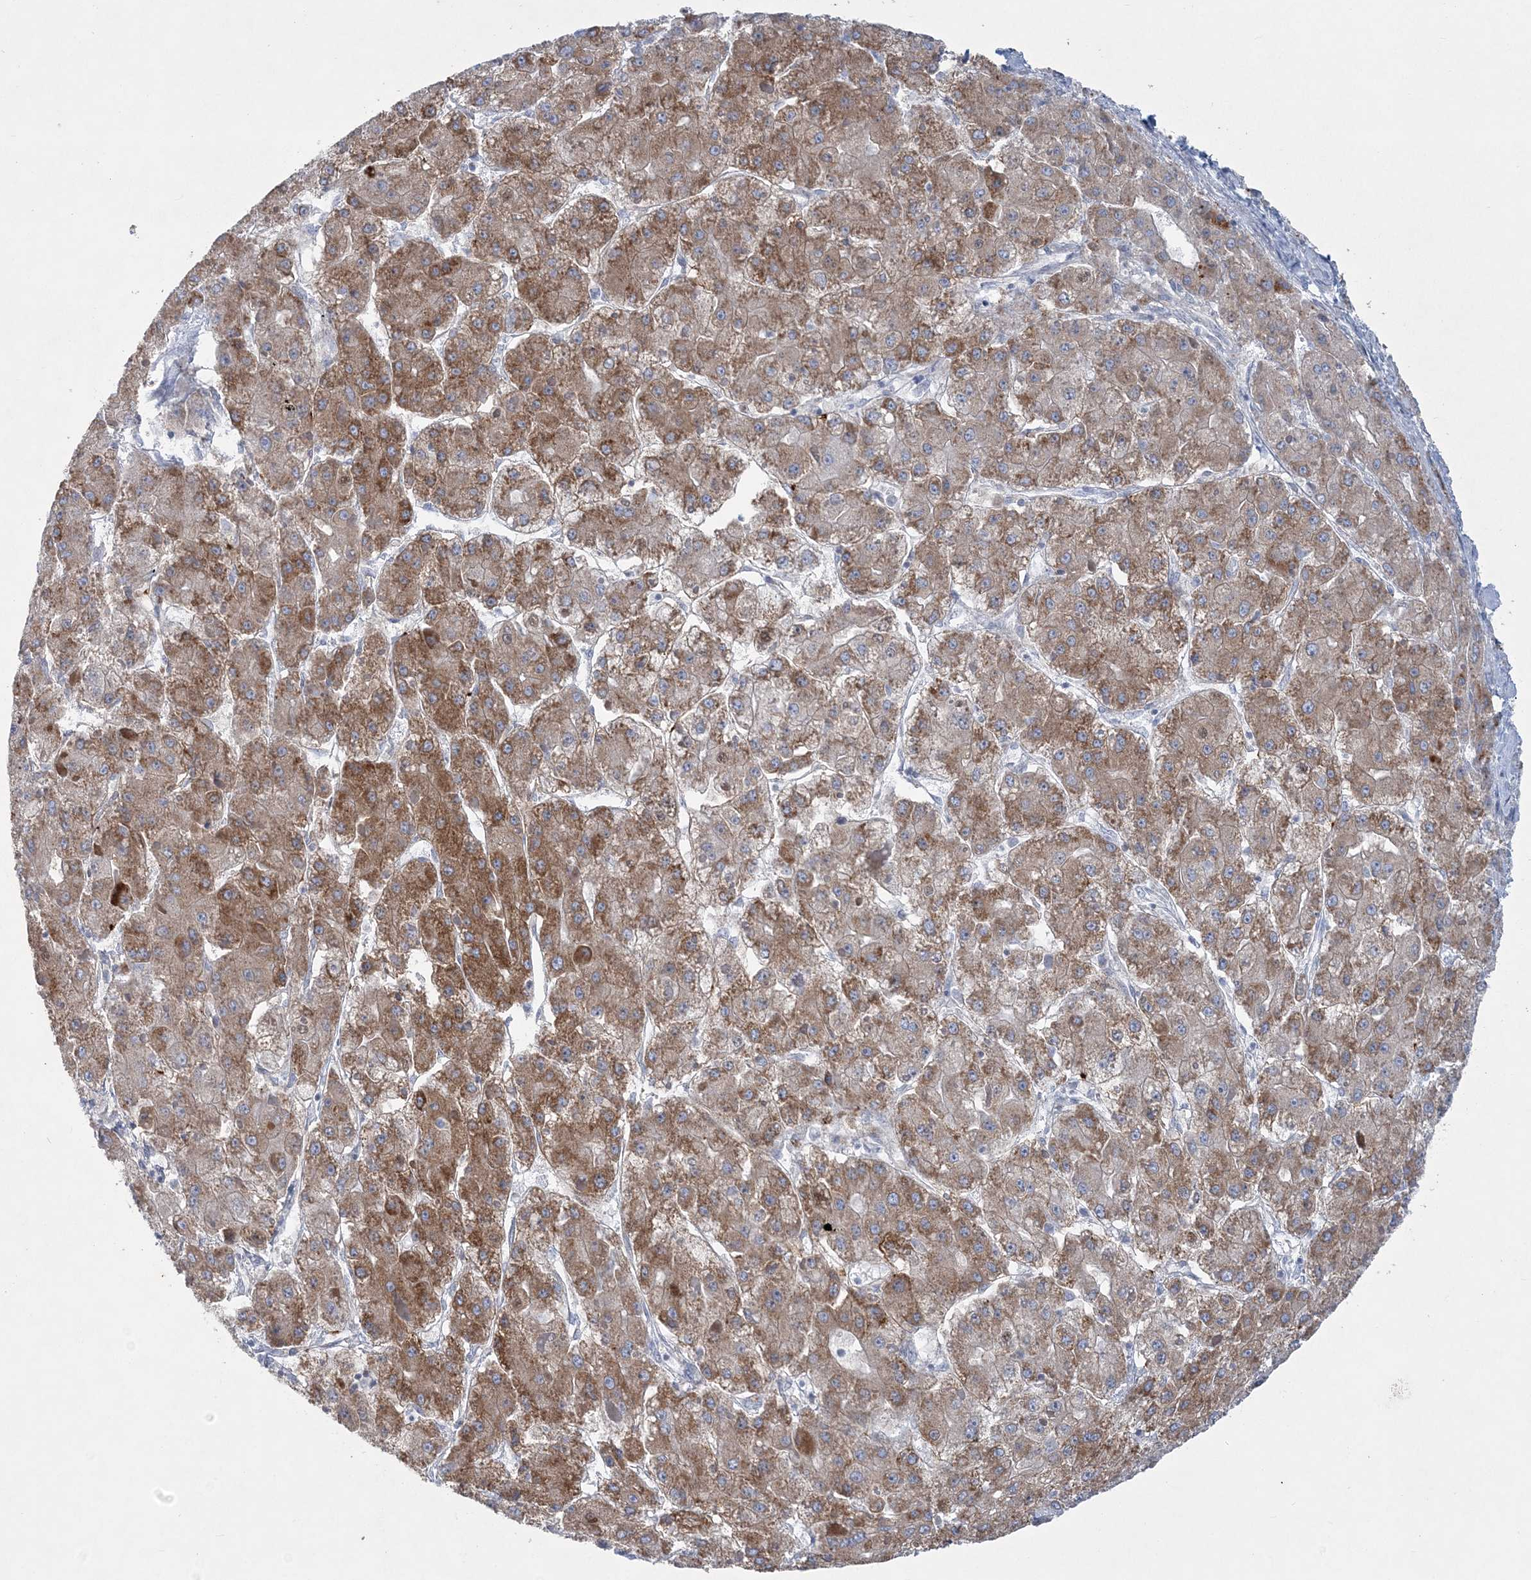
{"staining": {"intensity": "moderate", "quantity": ">75%", "location": "cytoplasmic/membranous"}, "tissue": "liver cancer", "cell_type": "Tumor cells", "image_type": "cancer", "snomed": [{"axis": "morphology", "description": "Carcinoma, Hepatocellular, NOS"}, {"axis": "topography", "description": "Liver"}], "caption": "IHC staining of liver hepatocellular carcinoma, which reveals medium levels of moderate cytoplasmic/membranous staining in approximately >75% of tumor cells indicating moderate cytoplasmic/membranous protein positivity. The staining was performed using DAB (brown) for protein detection and nuclei were counterstained in hematoxylin (blue).", "gene": "TBC1D7", "patient": {"sex": "female", "age": 73}}